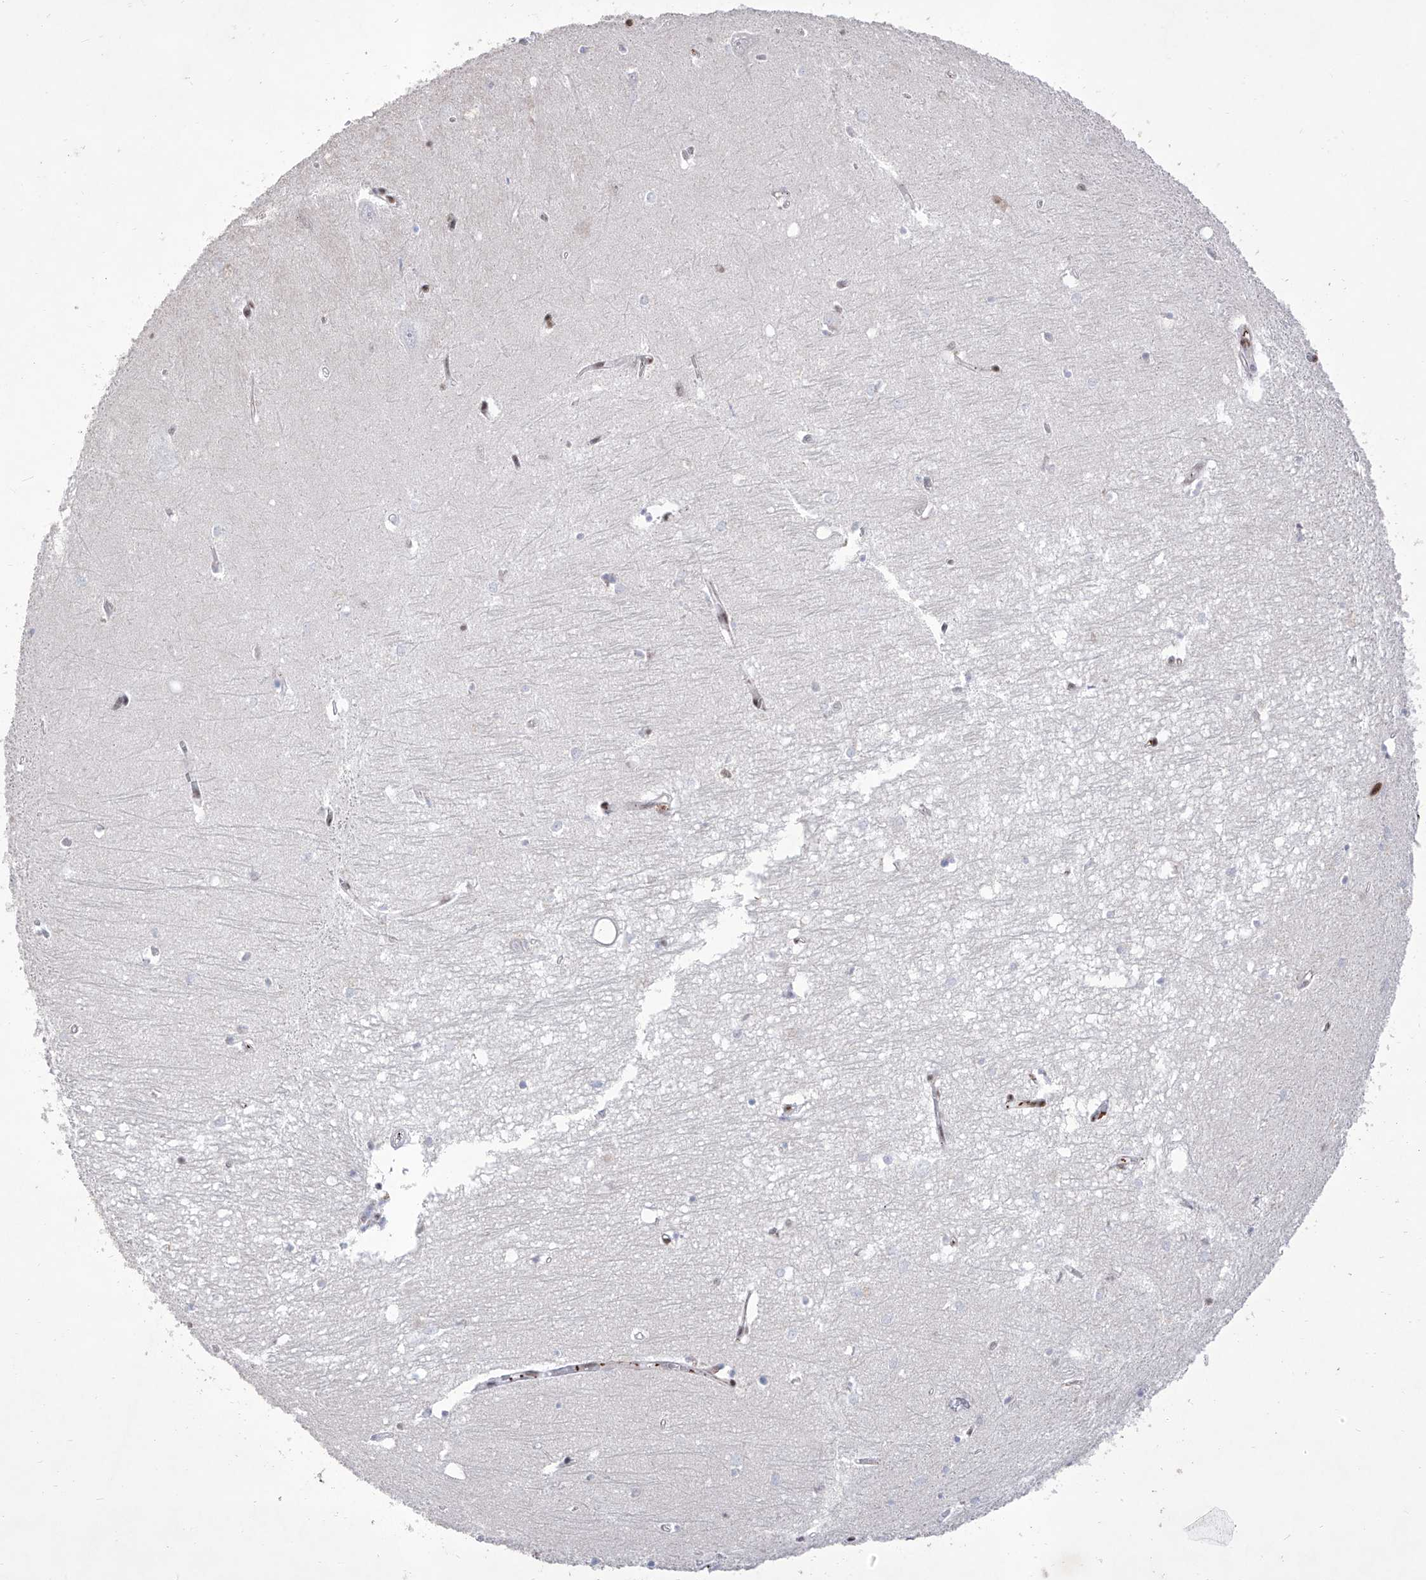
{"staining": {"intensity": "moderate", "quantity": "<25%", "location": "nuclear"}, "tissue": "hippocampus", "cell_type": "Glial cells", "image_type": "normal", "snomed": [{"axis": "morphology", "description": "Normal tissue, NOS"}, {"axis": "topography", "description": "Hippocampus"}], "caption": "Immunohistochemical staining of normal hippocampus reveals low levels of moderate nuclear staining in about <25% of glial cells.", "gene": "ATN1", "patient": {"sex": "female", "age": 64}}